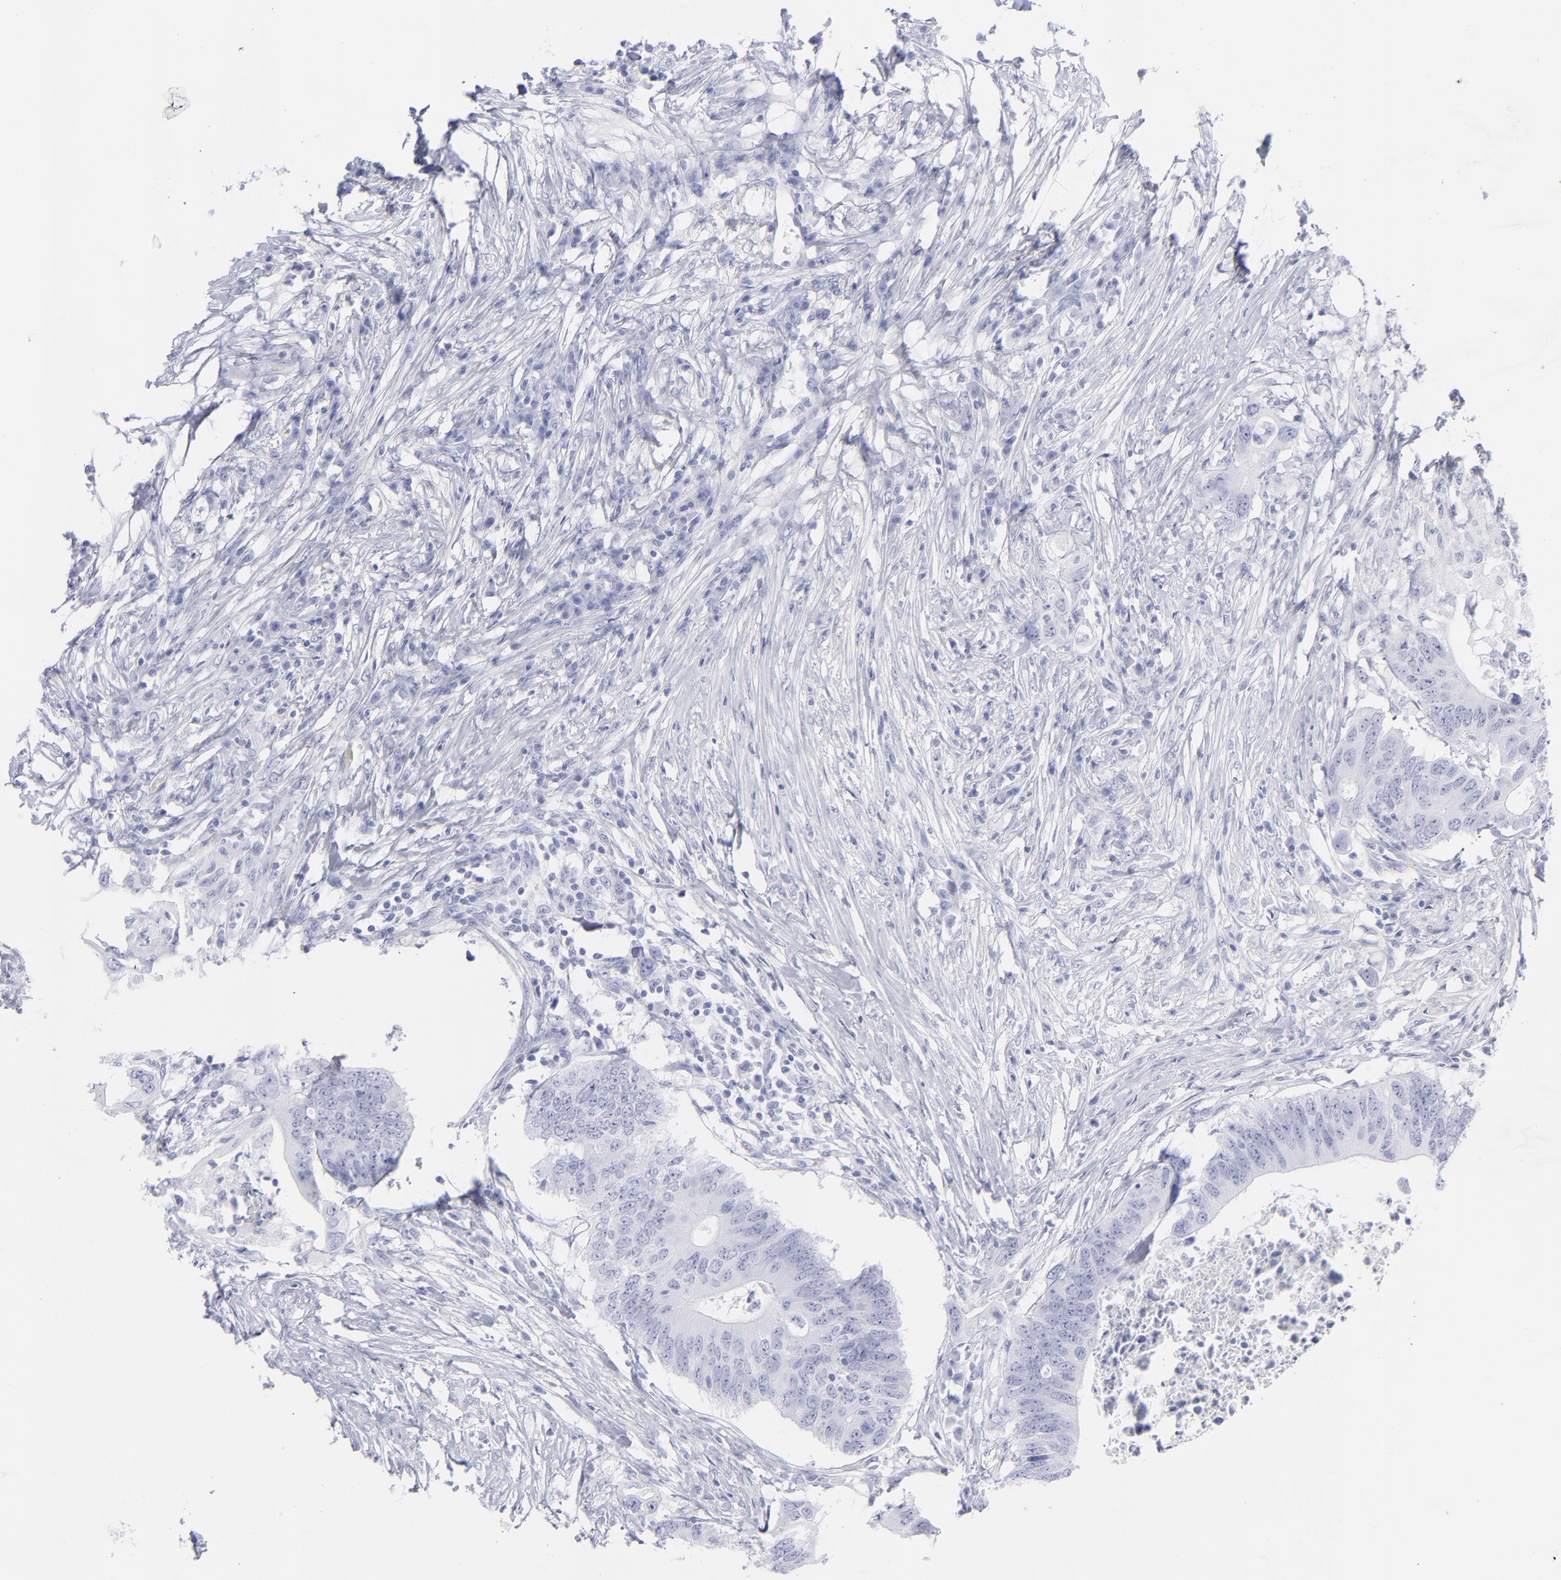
{"staining": {"intensity": "negative", "quantity": "none", "location": "none"}, "tissue": "colorectal cancer", "cell_type": "Tumor cells", "image_type": "cancer", "snomed": [{"axis": "morphology", "description": "Adenocarcinoma, NOS"}, {"axis": "topography", "description": "Colon"}], "caption": "IHC histopathology image of neoplastic tissue: human colorectal cancer (adenocarcinoma) stained with DAB reveals no significant protein positivity in tumor cells.", "gene": "F13B", "patient": {"sex": "male", "age": 71}}